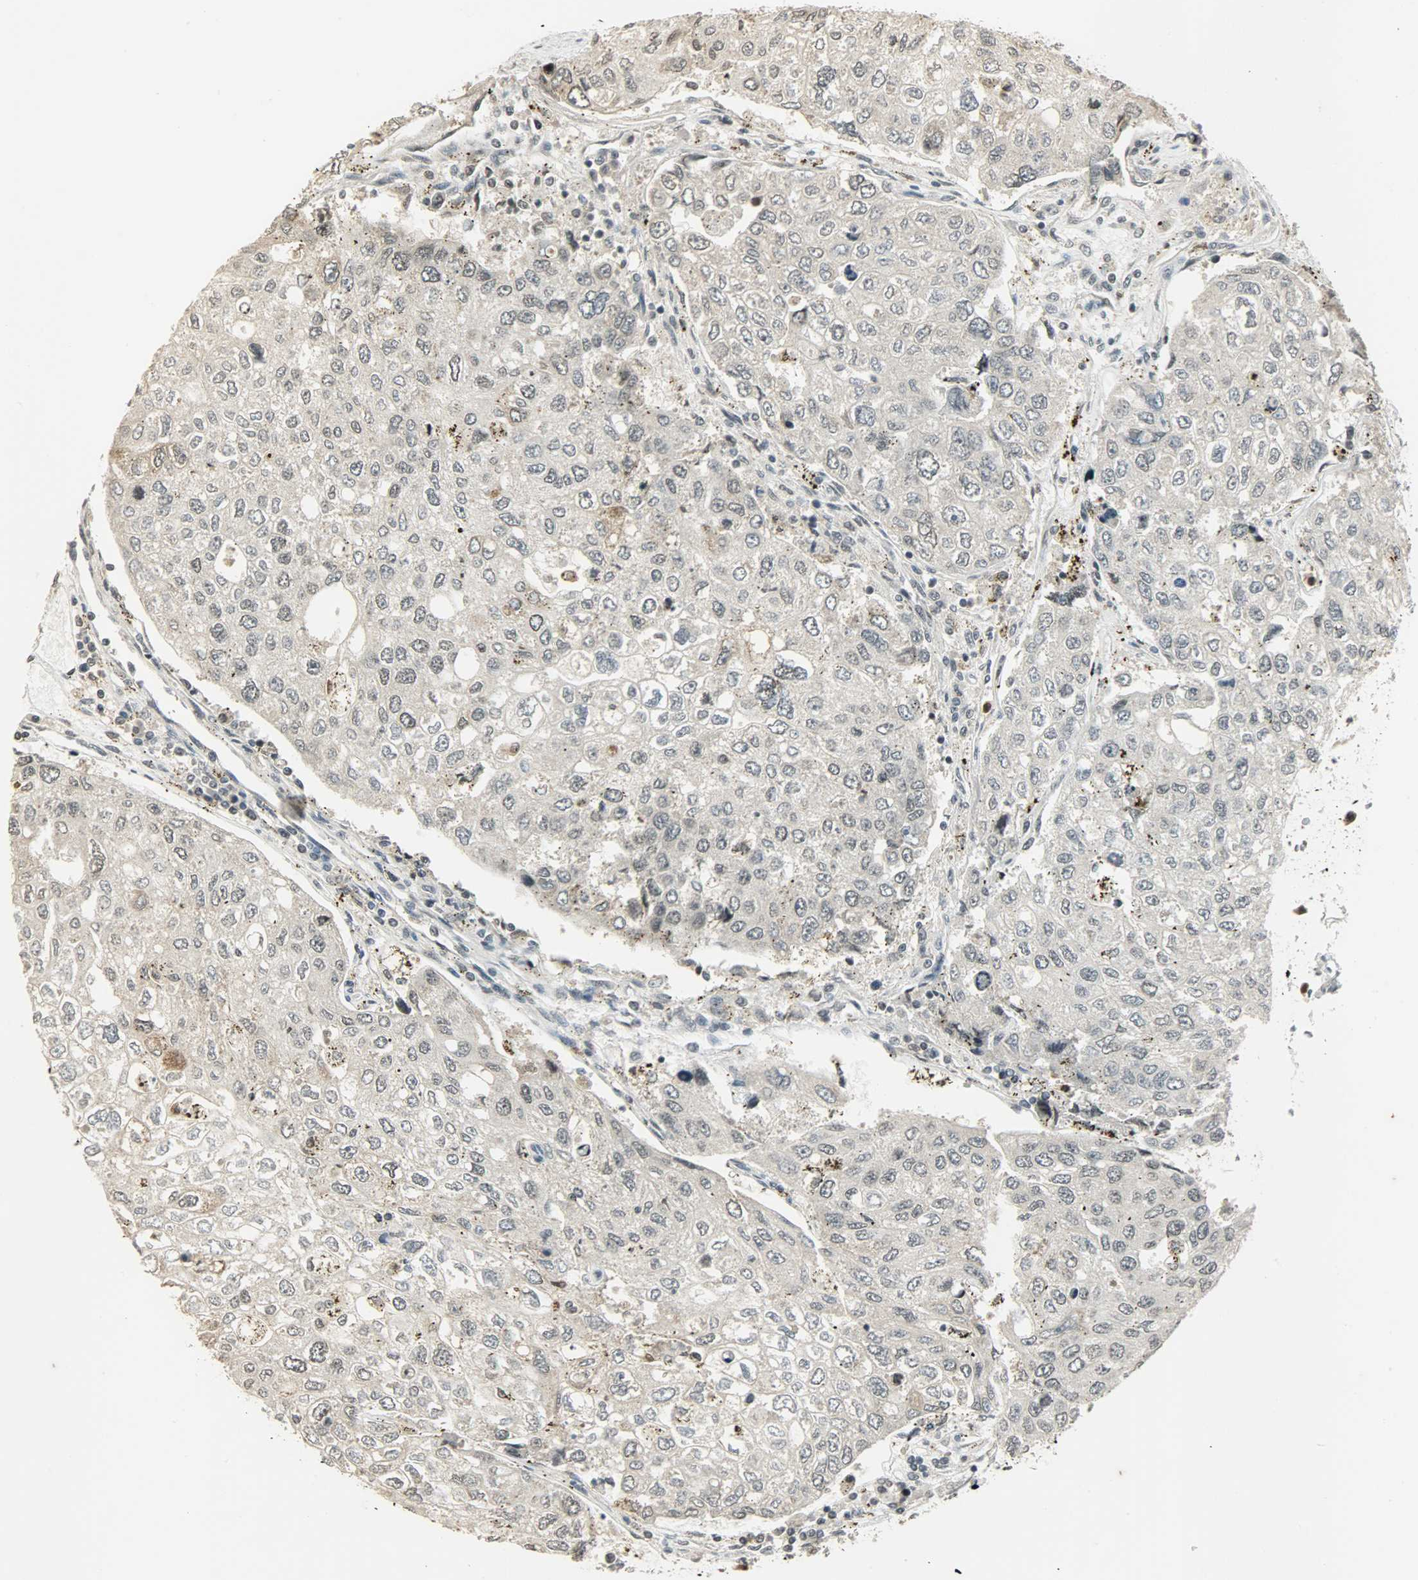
{"staining": {"intensity": "negative", "quantity": "none", "location": "none"}, "tissue": "urothelial cancer", "cell_type": "Tumor cells", "image_type": "cancer", "snomed": [{"axis": "morphology", "description": "Urothelial carcinoma, High grade"}, {"axis": "topography", "description": "Lymph node"}, {"axis": "topography", "description": "Urinary bladder"}], "caption": "High-grade urothelial carcinoma was stained to show a protein in brown. There is no significant staining in tumor cells.", "gene": "SMARCA5", "patient": {"sex": "male", "age": 51}}